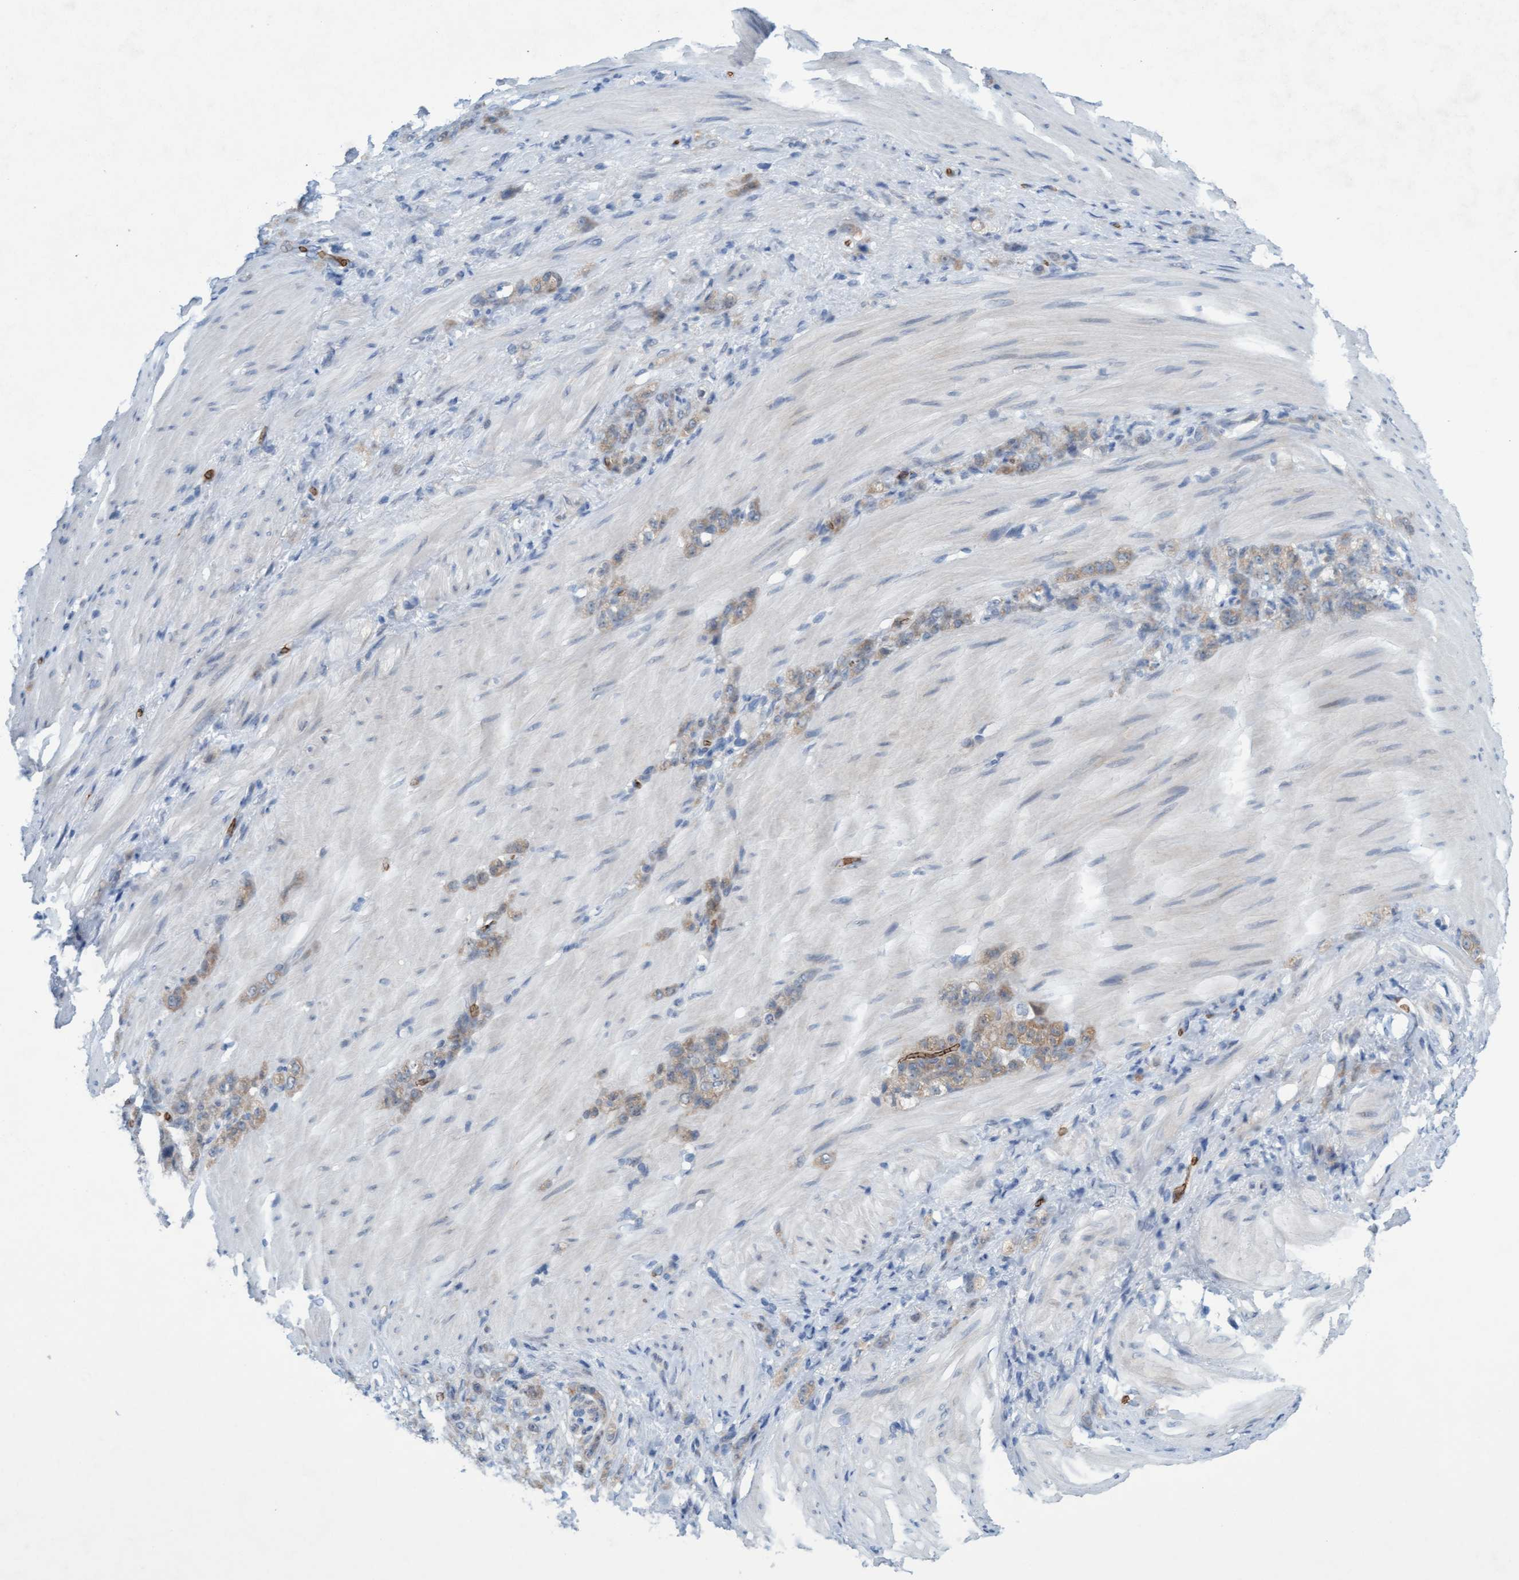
{"staining": {"intensity": "weak", "quantity": "<25%", "location": "cytoplasmic/membranous"}, "tissue": "stomach cancer", "cell_type": "Tumor cells", "image_type": "cancer", "snomed": [{"axis": "morphology", "description": "Normal tissue, NOS"}, {"axis": "morphology", "description": "Adenocarcinoma, NOS"}, {"axis": "topography", "description": "Stomach"}], "caption": "A high-resolution image shows immunohistochemistry staining of stomach cancer (adenocarcinoma), which reveals no significant positivity in tumor cells.", "gene": "SPEM2", "patient": {"sex": "male", "age": 82}}